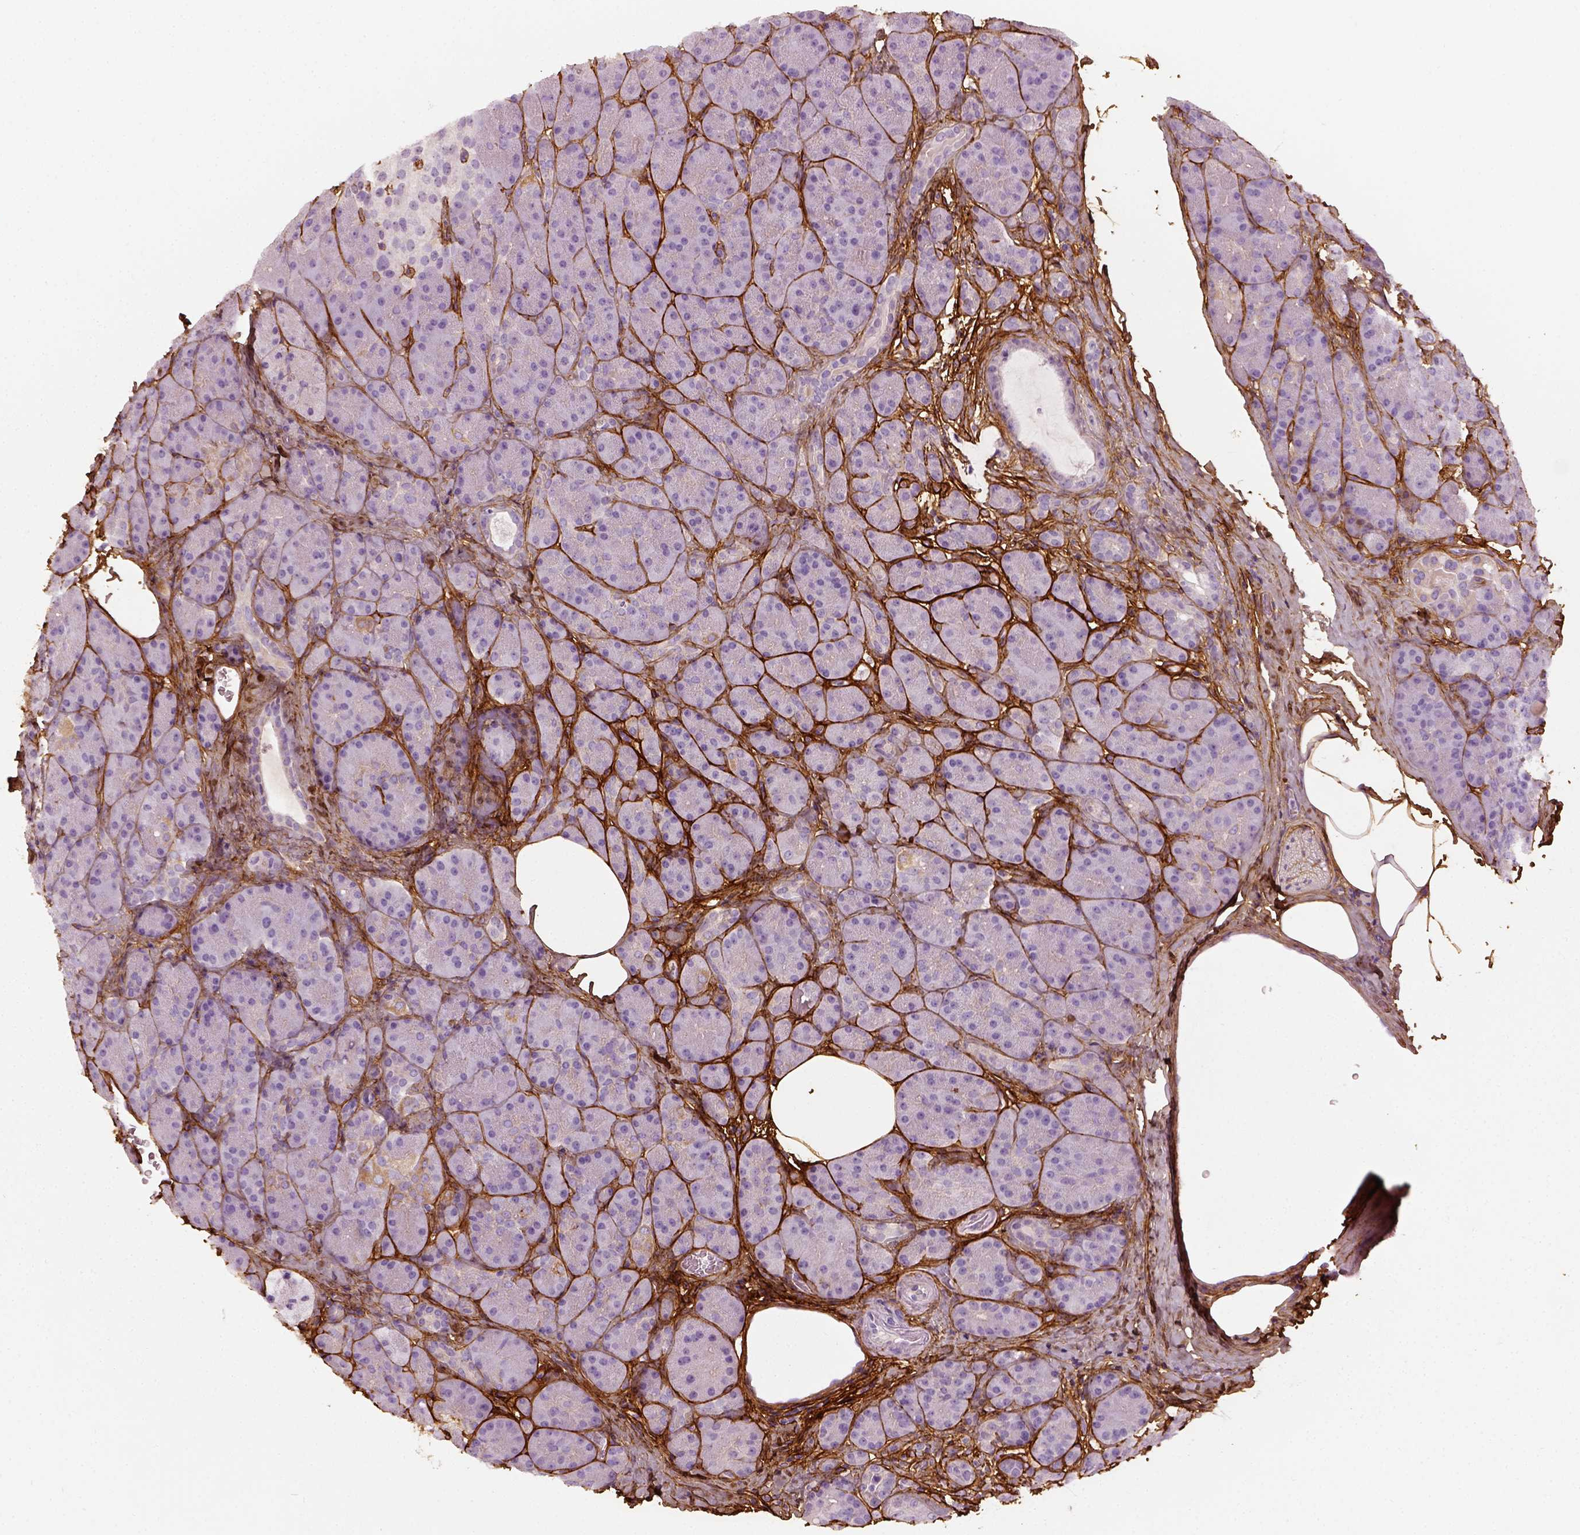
{"staining": {"intensity": "negative", "quantity": "none", "location": "none"}, "tissue": "pancreas", "cell_type": "Exocrine glandular cells", "image_type": "normal", "snomed": [{"axis": "morphology", "description": "Normal tissue, NOS"}, {"axis": "topography", "description": "Pancreas"}], "caption": "DAB immunohistochemical staining of unremarkable pancreas shows no significant expression in exocrine glandular cells.", "gene": "COL6A2", "patient": {"sex": "male", "age": 57}}